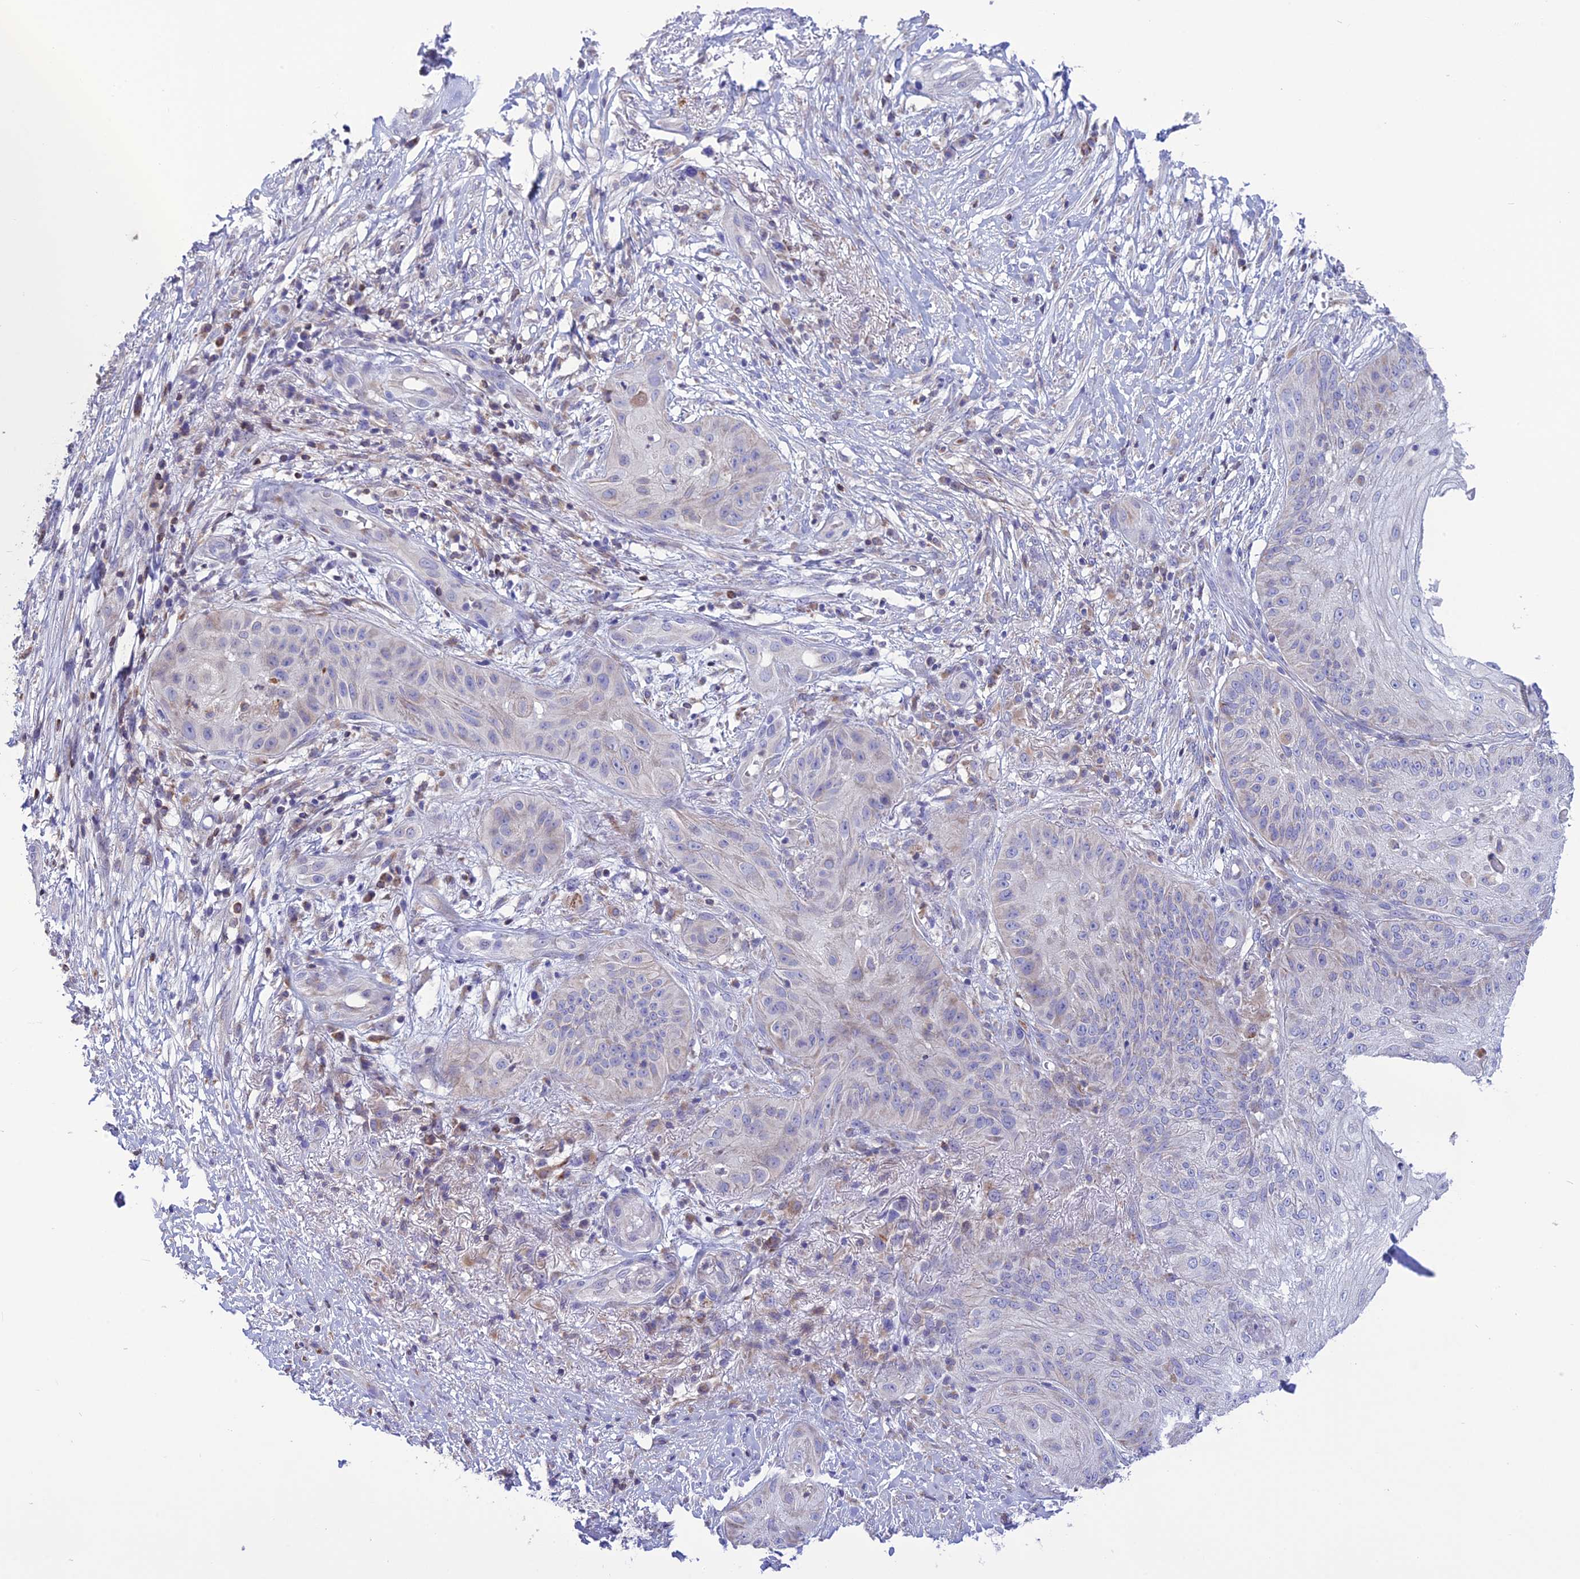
{"staining": {"intensity": "negative", "quantity": "none", "location": "none"}, "tissue": "skin cancer", "cell_type": "Tumor cells", "image_type": "cancer", "snomed": [{"axis": "morphology", "description": "Squamous cell carcinoma, NOS"}, {"axis": "topography", "description": "Skin"}], "caption": "High power microscopy image of an immunohistochemistry histopathology image of skin cancer (squamous cell carcinoma), revealing no significant staining in tumor cells.", "gene": "DOC2B", "patient": {"sex": "male", "age": 70}}